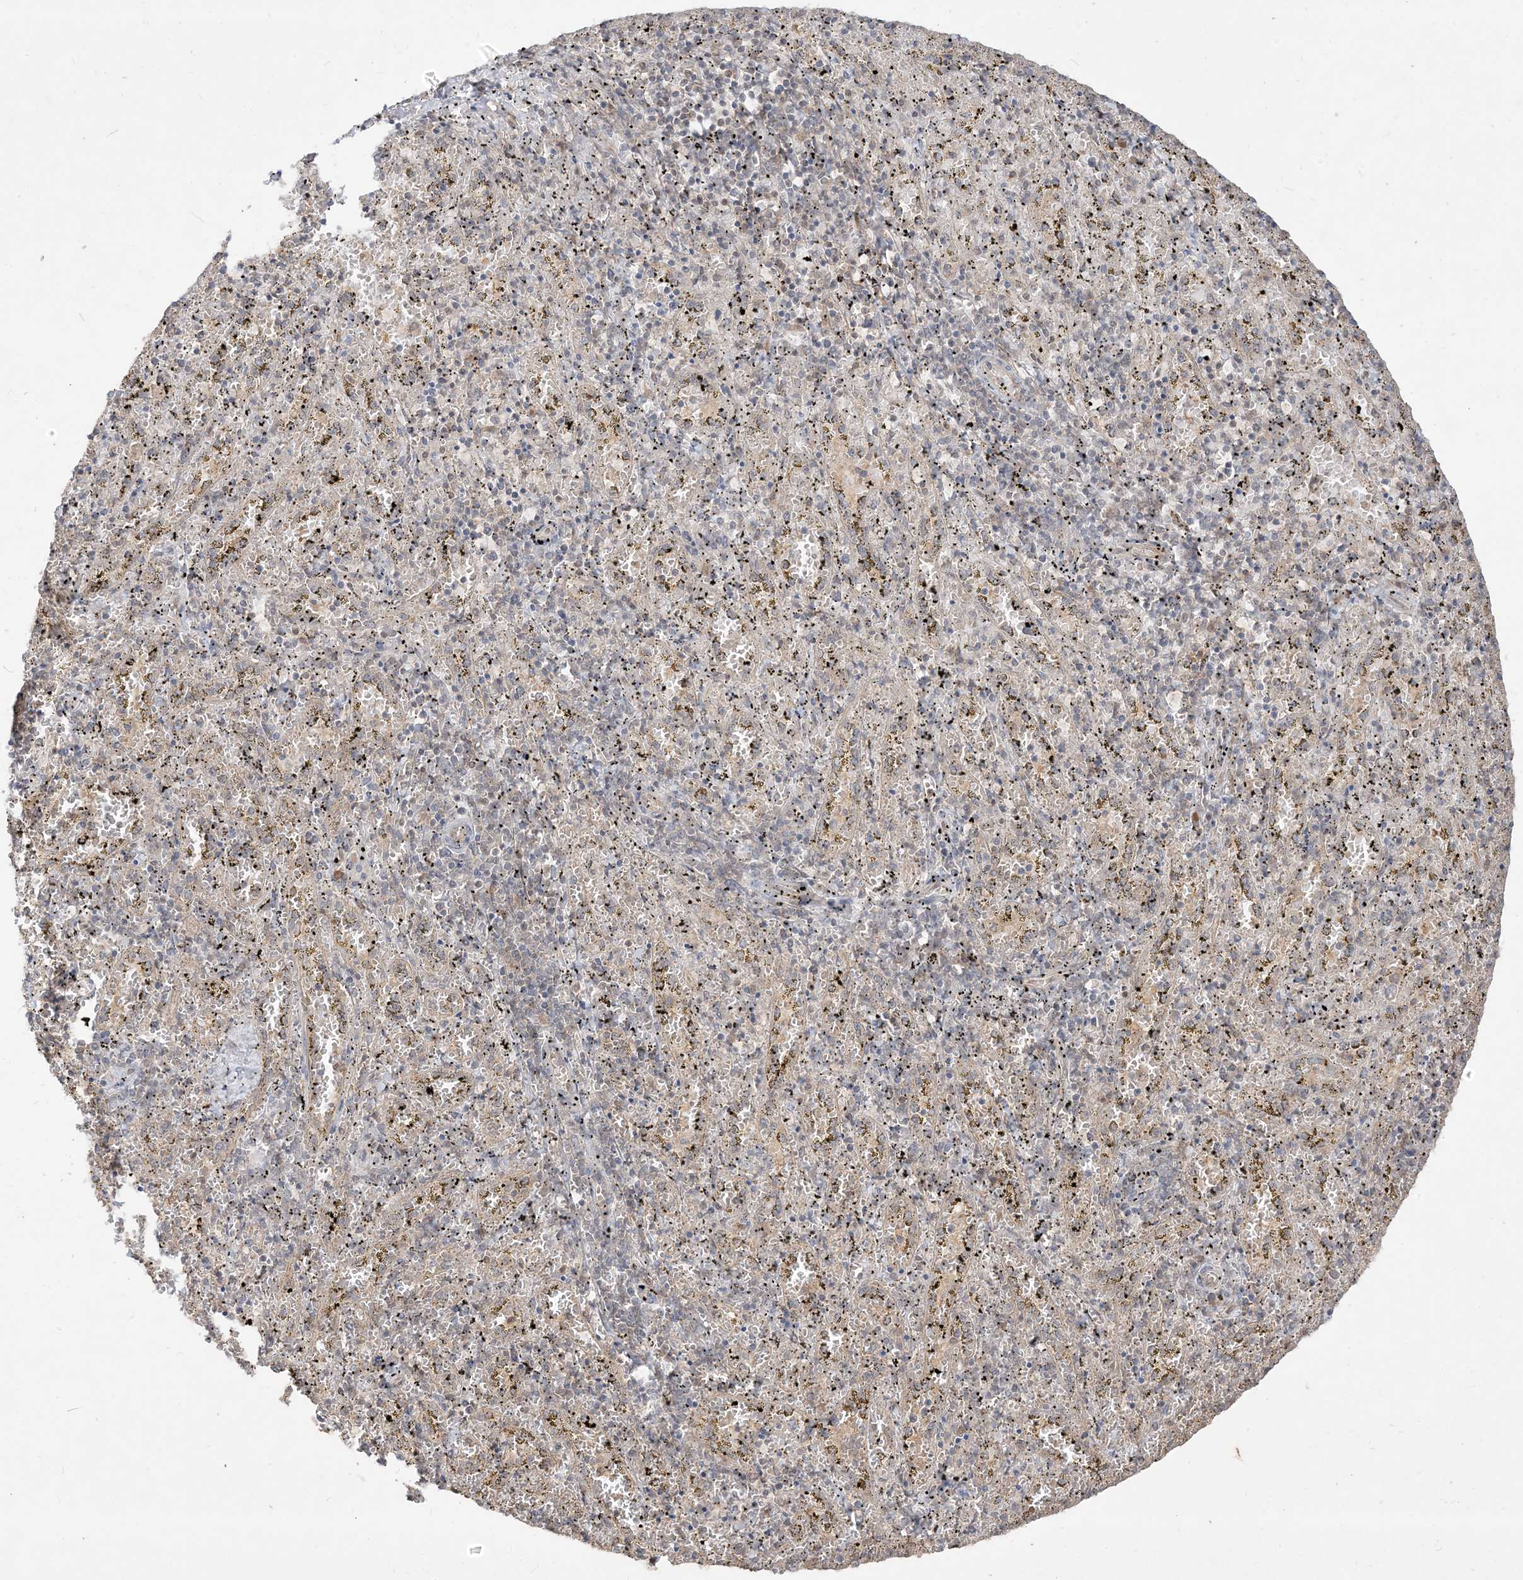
{"staining": {"intensity": "weak", "quantity": "<25%", "location": "cytoplasmic/membranous"}, "tissue": "spleen", "cell_type": "Cells in red pulp", "image_type": "normal", "snomed": [{"axis": "morphology", "description": "Normal tissue, NOS"}, {"axis": "topography", "description": "Spleen"}], "caption": "Immunohistochemistry (IHC) micrograph of benign human spleen stained for a protein (brown), which demonstrates no staining in cells in red pulp. (DAB (3,3'-diaminobenzidine) IHC with hematoxylin counter stain).", "gene": "TBCC", "patient": {"sex": "male", "age": 11}}